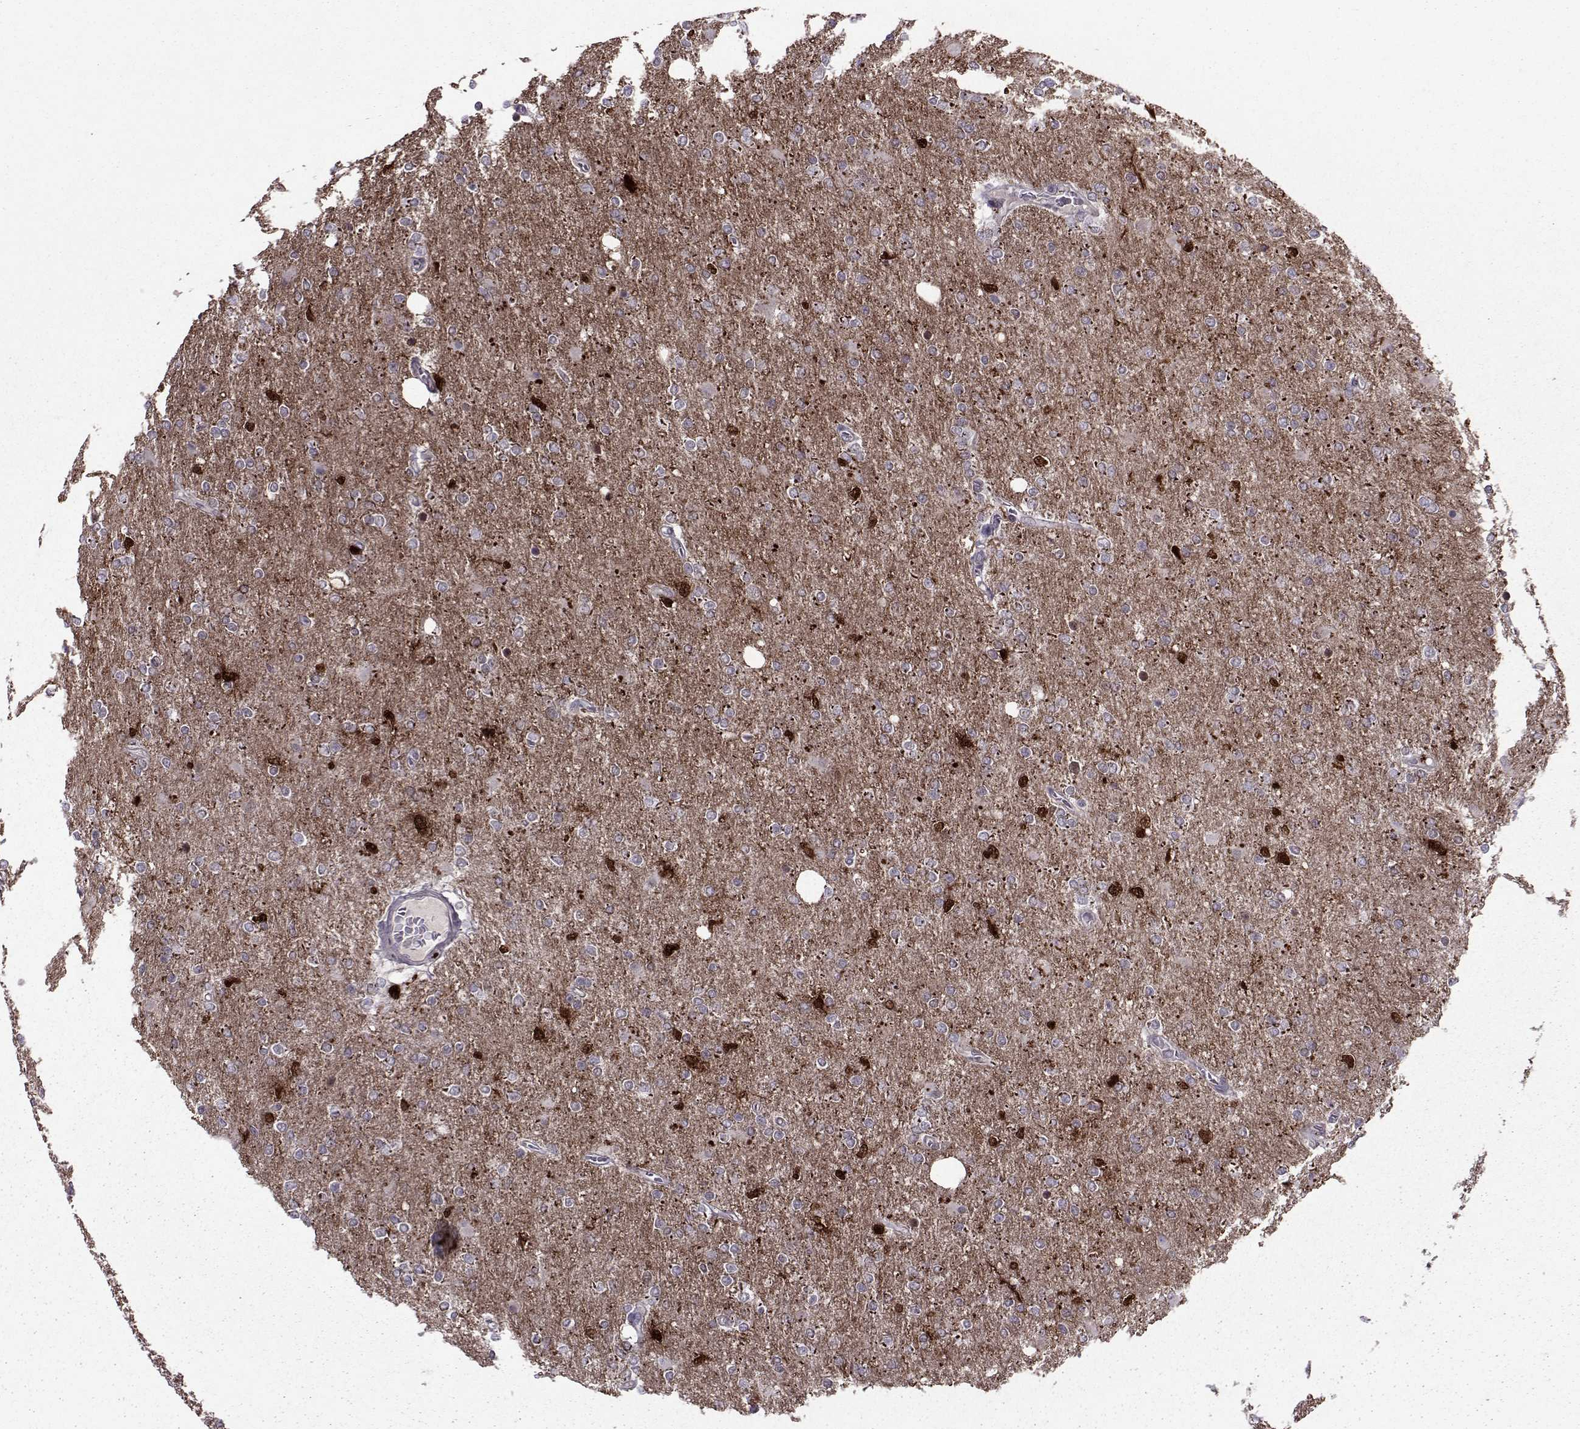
{"staining": {"intensity": "negative", "quantity": "none", "location": "none"}, "tissue": "glioma", "cell_type": "Tumor cells", "image_type": "cancer", "snomed": [{"axis": "morphology", "description": "Glioma, malignant, High grade"}, {"axis": "topography", "description": "Cerebral cortex"}], "caption": "Immunohistochemistry photomicrograph of neoplastic tissue: human glioma stained with DAB shows no significant protein staining in tumor cells. (DAB immunohistochemistry (IHC) with hematoxylin counter stain).", "gene": "CDK4", "patient": {"sex": "male", "age": 70}}